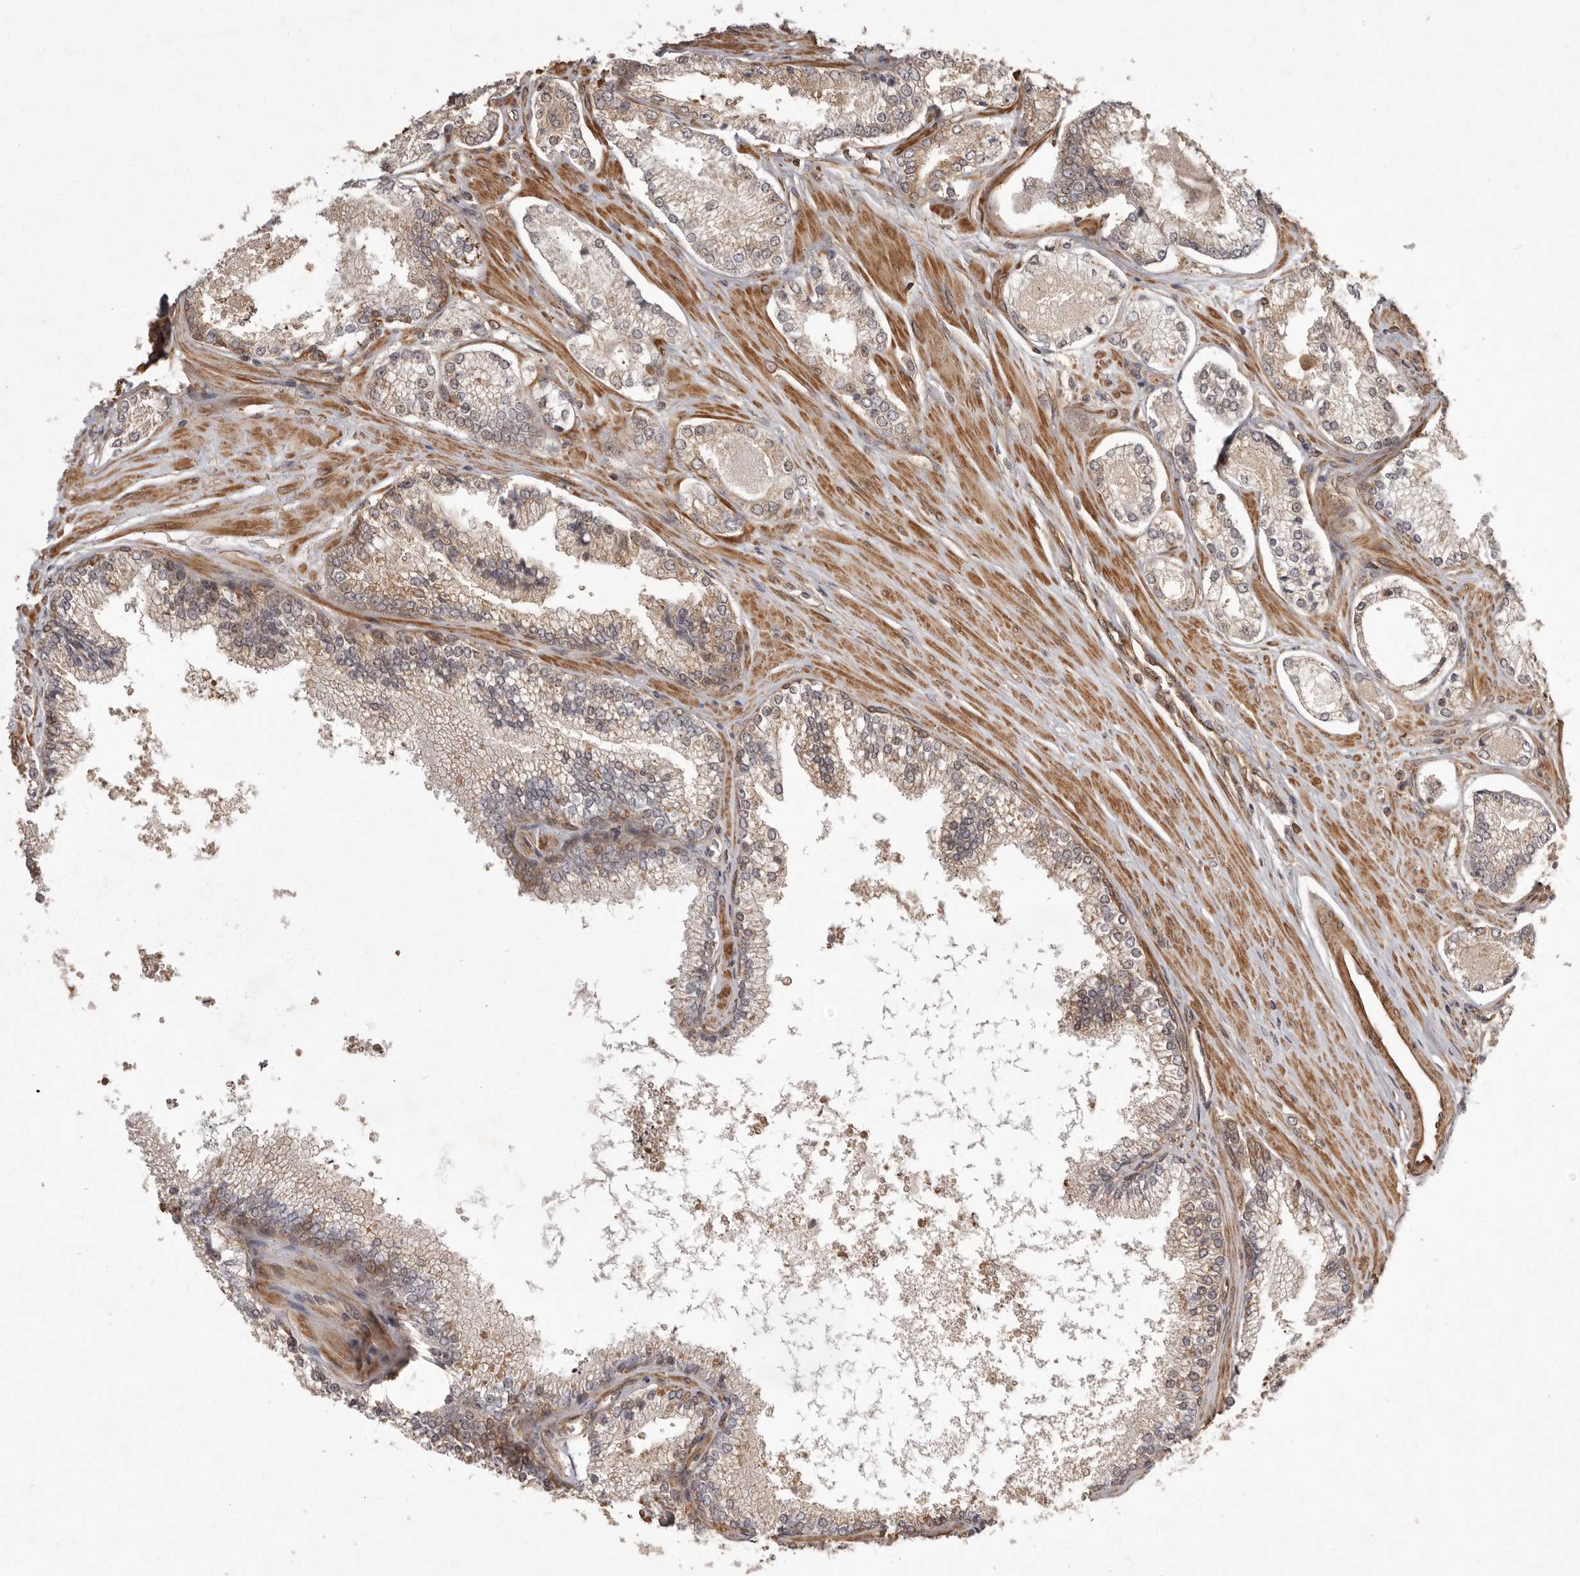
{"staining": {"intensity": "weak", "quantity": "25%-75%", "location": "cytoplasmic/membranous"}, "tissue": "prostate cancer", "cell_type": "Tumor cells", "image_type": "cancer", "snomed": [{"axis": "morphology", "description": "Adenocarcinoma, High grade"}, {"axis": "topography", "description": "Prostate"}], "caption": "Weak cytoplasmic/membranous positivity for a protein is identified in approximately 25%-75% of tumor cells of adenocarcinoma (high-grade) (prostate) using IHC.", "gene": "NFKBIA", "patient": {"sex": "male", "age": 73}}